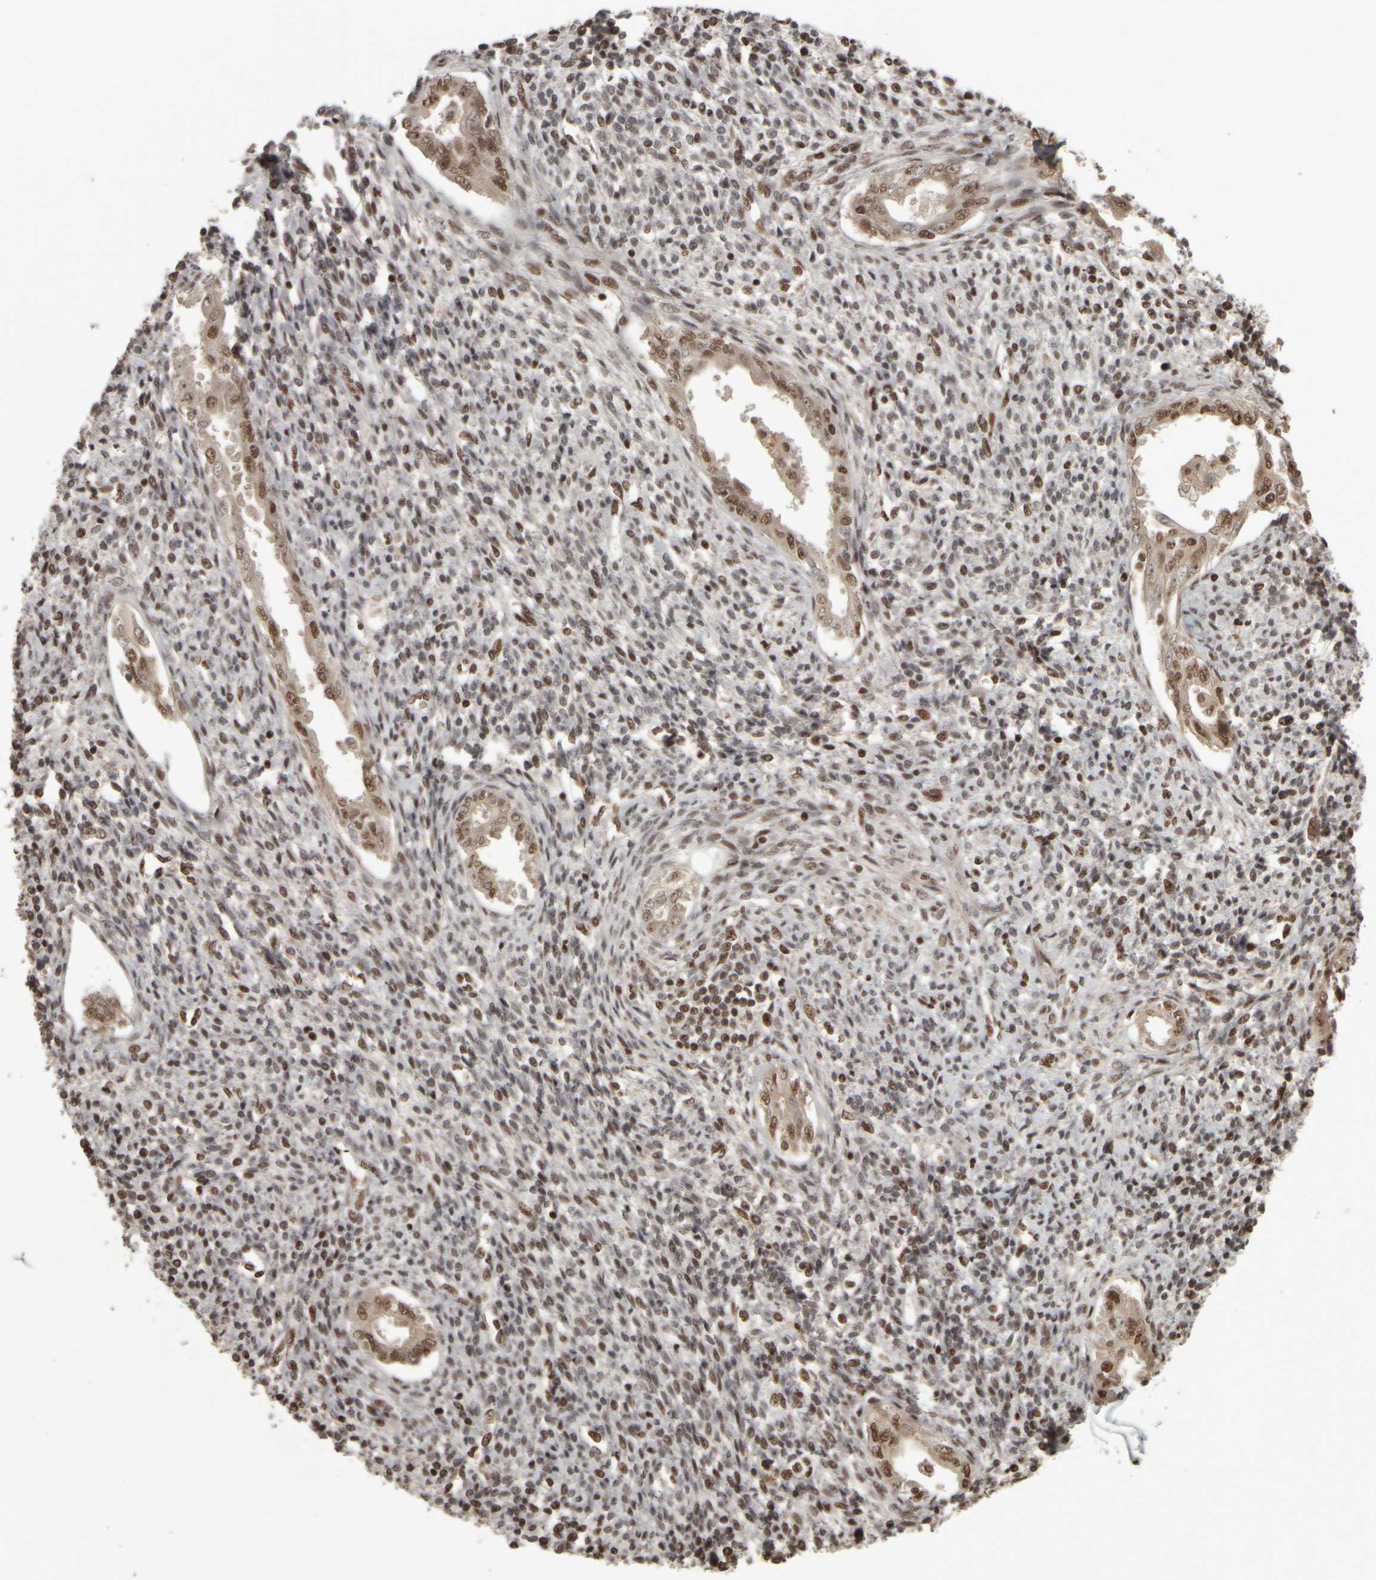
{"staining": {"intensity": "strong", "quantity": ">75%", "location": "nuclear"}, "tissue": "endometrium", "cell_type": "Cells in endometrial stroma", "image_type": "normal", "snomed": [{"axis": "morphology", "description": "Normal tissue, NOS"}, {"axis": "topography", "description": "Endometrium"}], "caption": "Brown immunohistochemical staining in benign endometrium exhibits strong nuclear staining in about >75% of cells in endometrial stroma. The protein is stained brown, and the nuclei are stained in blue (DAB IHC with brightfield microscopy, high magnification).", "gene": "ZFHX4", "patient": {"sex": "female", "age": 66}}